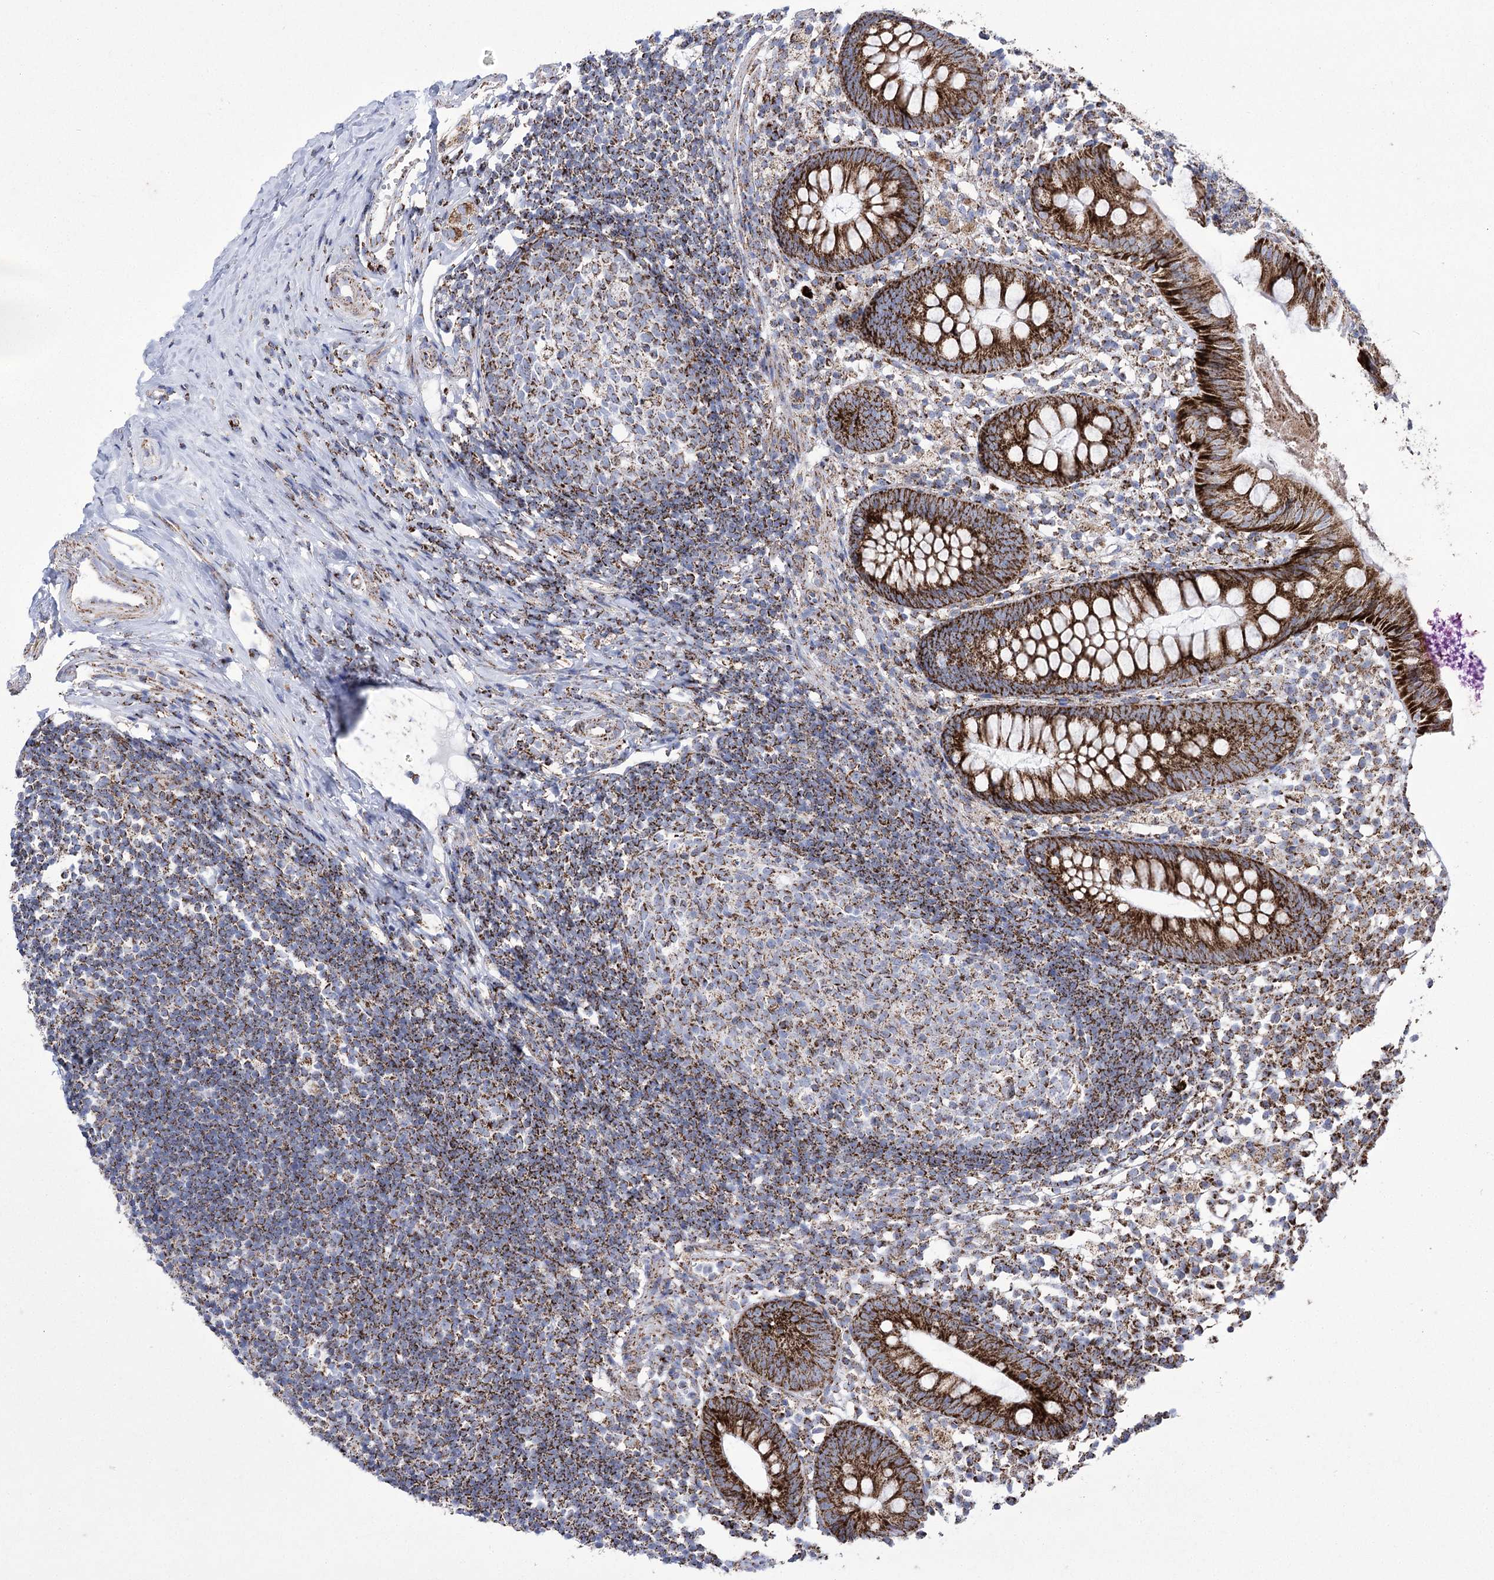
{"staining": {"intensity": "strong", "quantity": ">75%", "location": "cytoplasmic/membranous"}, "tissue": "appendix", "cell_type": "Glandular cells", "image_type": "normal", "snomed": [{"axis": "morphology", "description": "Normal tissue, NOS"}, {"axis": "topography", "description": "Appendix"}], "caption": "This histopathology image shows immunohistochemistry staining of unremarkable human appendix, with high strong cytoplasmic/membranous expression in about >75% of glandular cells.", "gene": "PDHB", "patient": {"sex": "female", "age": 20}}